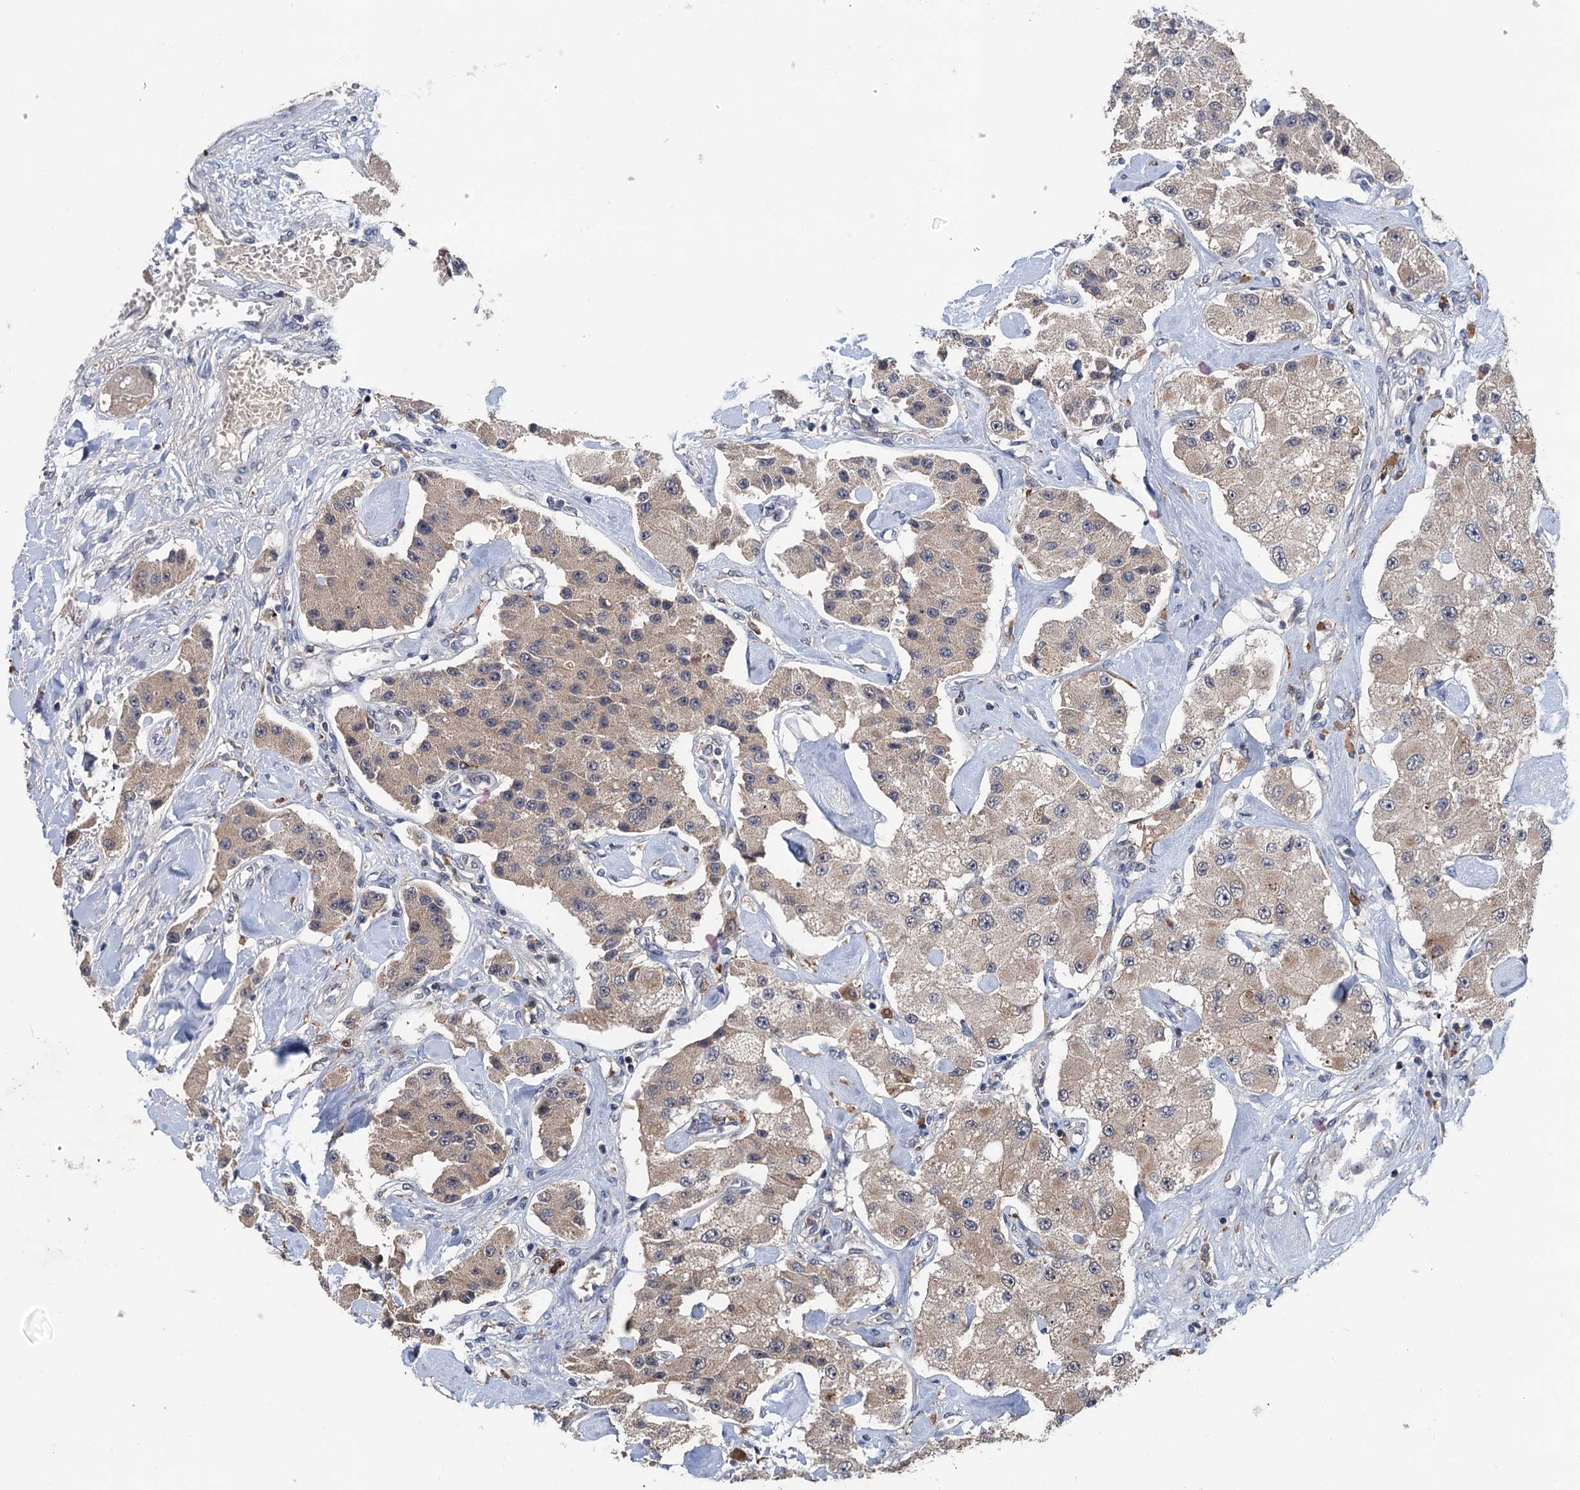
{"staining": {"intensity": "weak", "quantity": ">75%", "location": "cytoplasmic/membranous"}, "tissue": "carcinoid", "cell_type": "Tumor cells", "image_type": "cancer", "snomed": [{"axis": "morphology", "description": "Carcinoid, malignant, NOS"}, {"axis": "topography", "description": "Pancreas"}], "caption": "Immunohistochemistry histopathology image of carcinoid (malignant) stained for a protein (brown), which displays low levels of weak cytoplasmic/membranous staining in approximately >75% of tumor cells.", "gene": "ZNF438", "patient": {"sex": "male", "age": 41}}